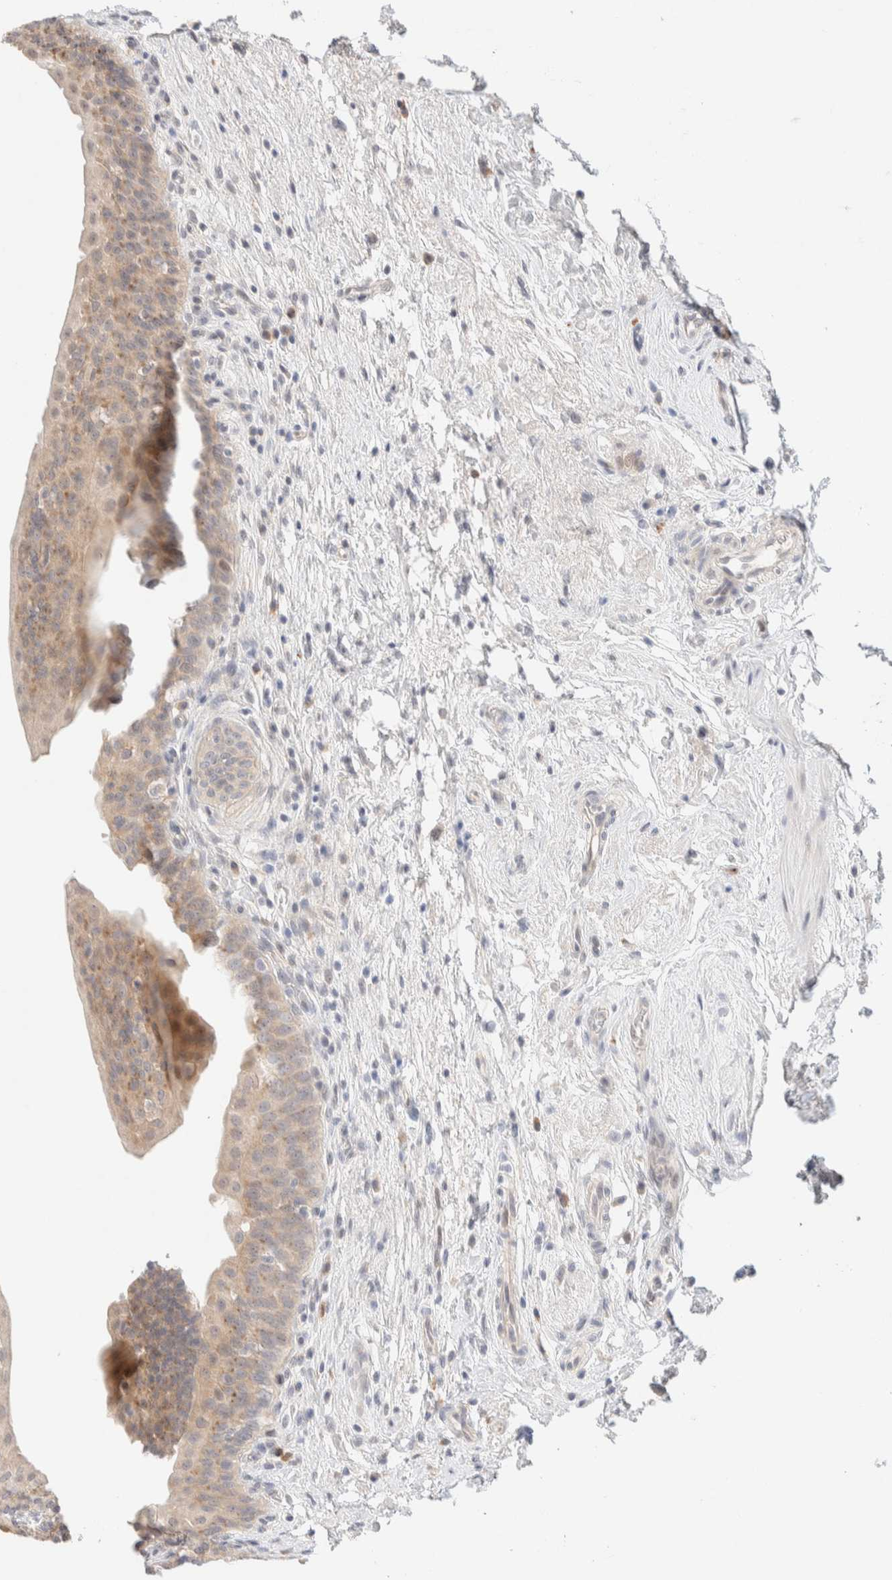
{"staining": {"intensity": "weak", "quantity": "25%-75%", "location": "cytoplasmic/membranous"}, "tissue": "urinary bladder", "cell_type": "Urothelial cells", "image_type": "normal", "snomed": [{"axis": "morphology", "description": "Normal tissue, NOS"}, {"axis": "topography", "description": "Urinary bladder"}], "caption": "Urothelial cells show low levels of weak cytoplasmic/membranous positivity in approximately 25%-75% of cells in benign urinary bladder.", "gene": "CHKA", "patient": {"sex": "male", "age": 83}}